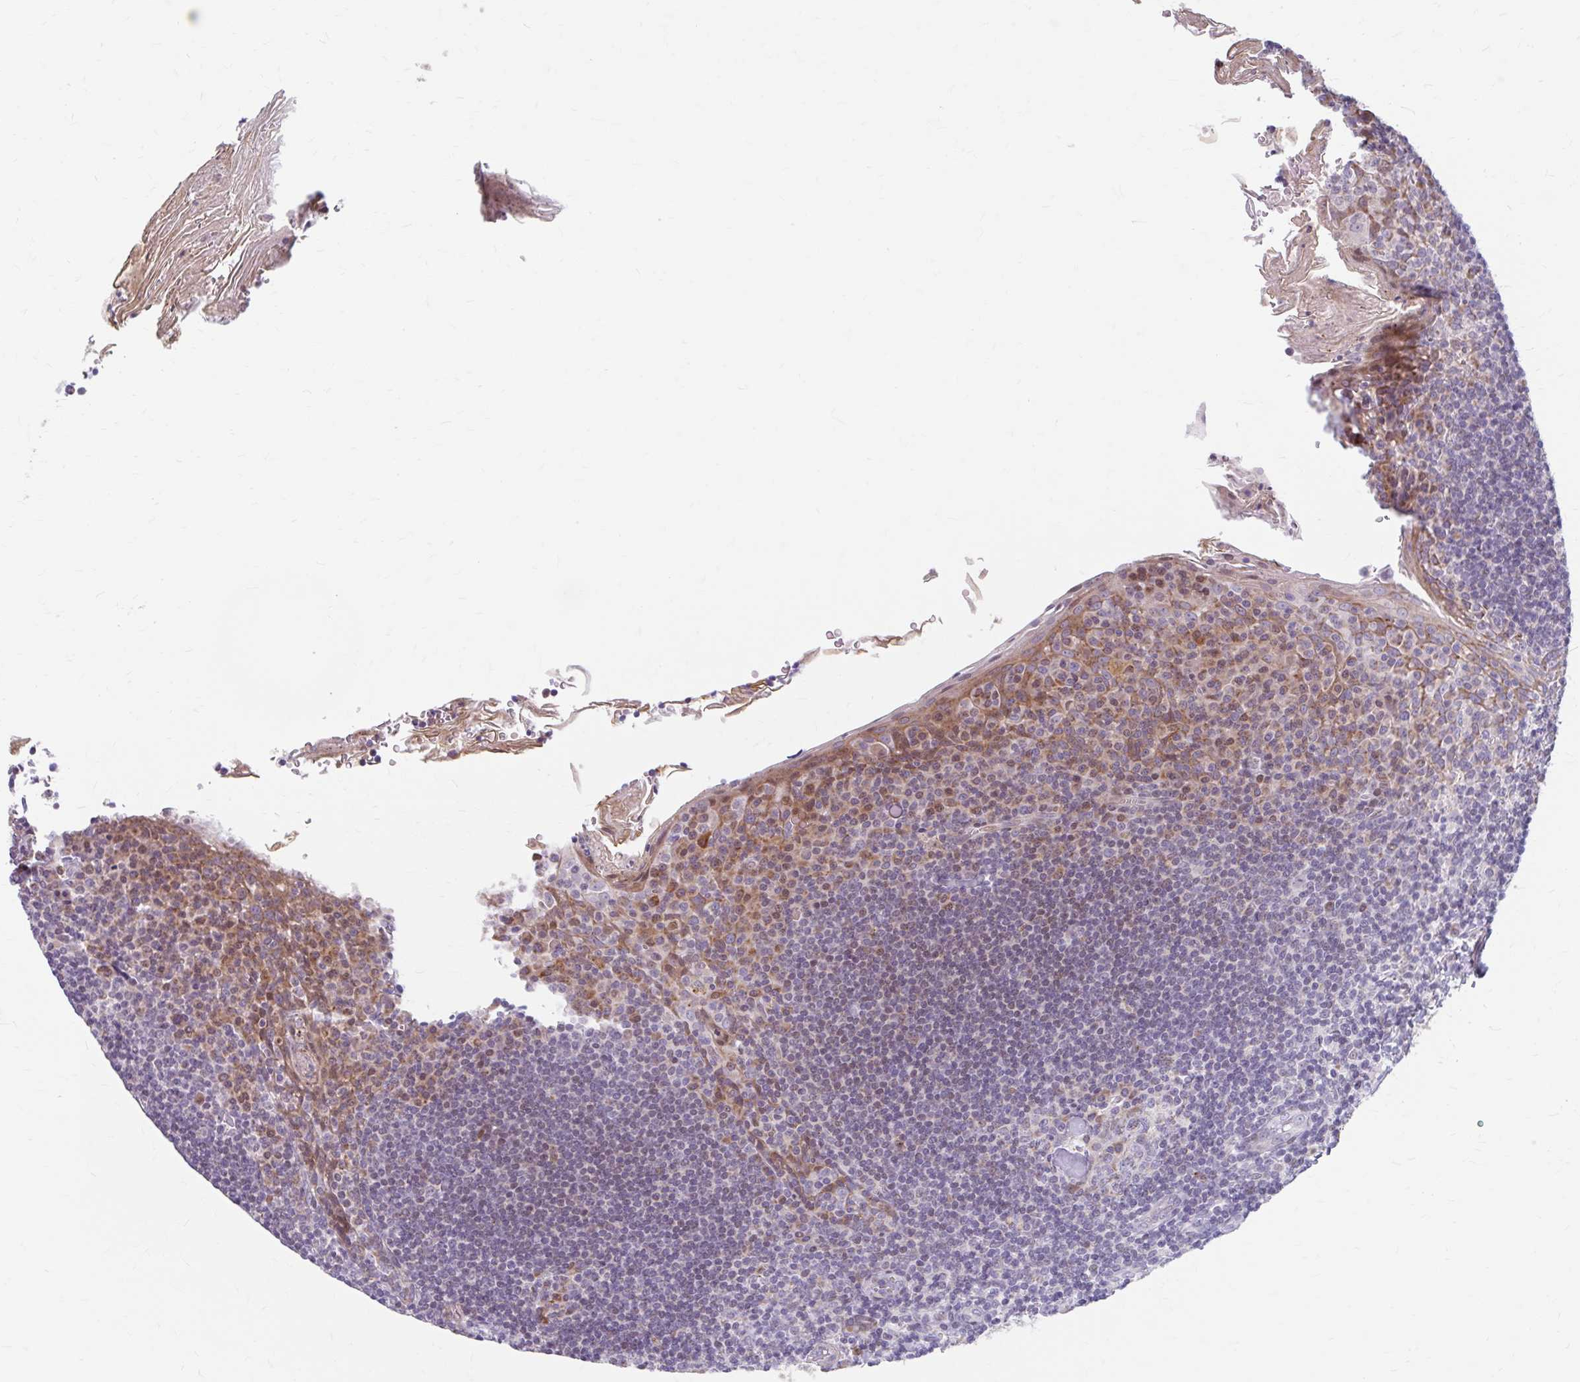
{"staining": {"intensity": "negative", "quantity": "none", "location": "none"}, "tissue": "tonsil", "cell_type": "Germinal center cells", "image_type": "normal", "snomed": [{"axis": "morphology", "description": "Normal tissue, NOS"}, {"axis": "topography", "description": "Tonsil"}], "caption": "Histopathology image shows no significant protein positivity in germinal center cells of unremarkable tonsil.", "gene": "BEAN1", "patient": {"sex": "male", "age": 27}}